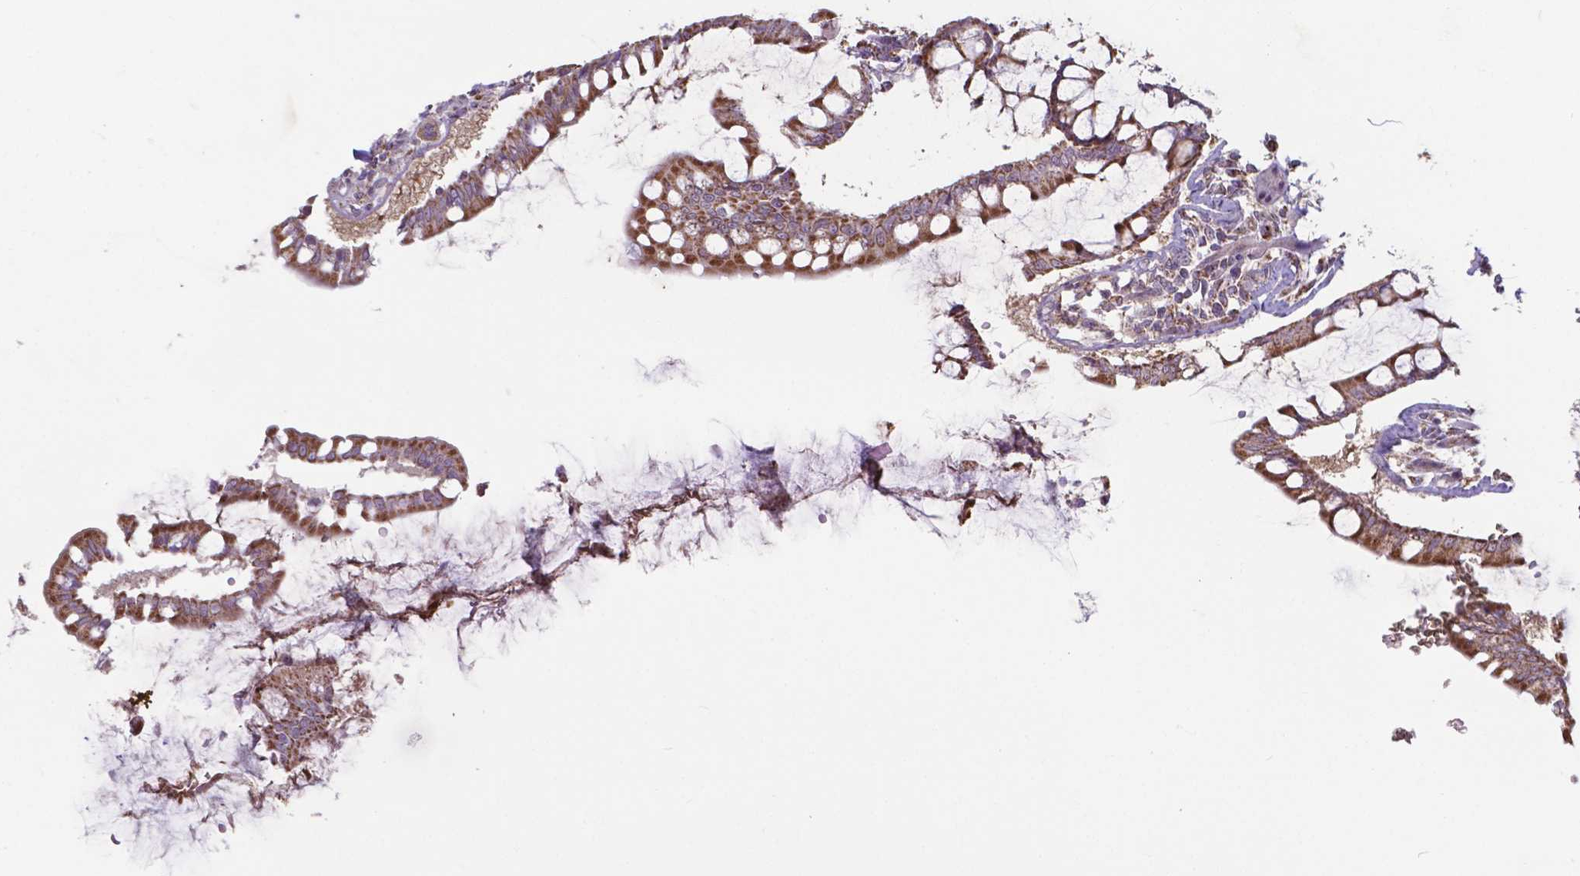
{"staining": {"intensity": "moderate", "quantity": ">75%", "location": "cytoplasmic/membranous"}, "tissue": "carcinoid", "cell_type": "Tumor cells", "image_type": "cancer", "snomed": [{"axis": "morphology", "description": "Carcinoid, malignant, NOS"}, {"axis": "topography", "description": "Small intestine"}], "caption": "Carcinoid was stained to show a protein in brown. There is medium levels of moderate cytoplasmic/membranous expression in about >75% of tumor cells.", "gene": "FAM114A1", "patient": {"sex": "female", "age": 65}}